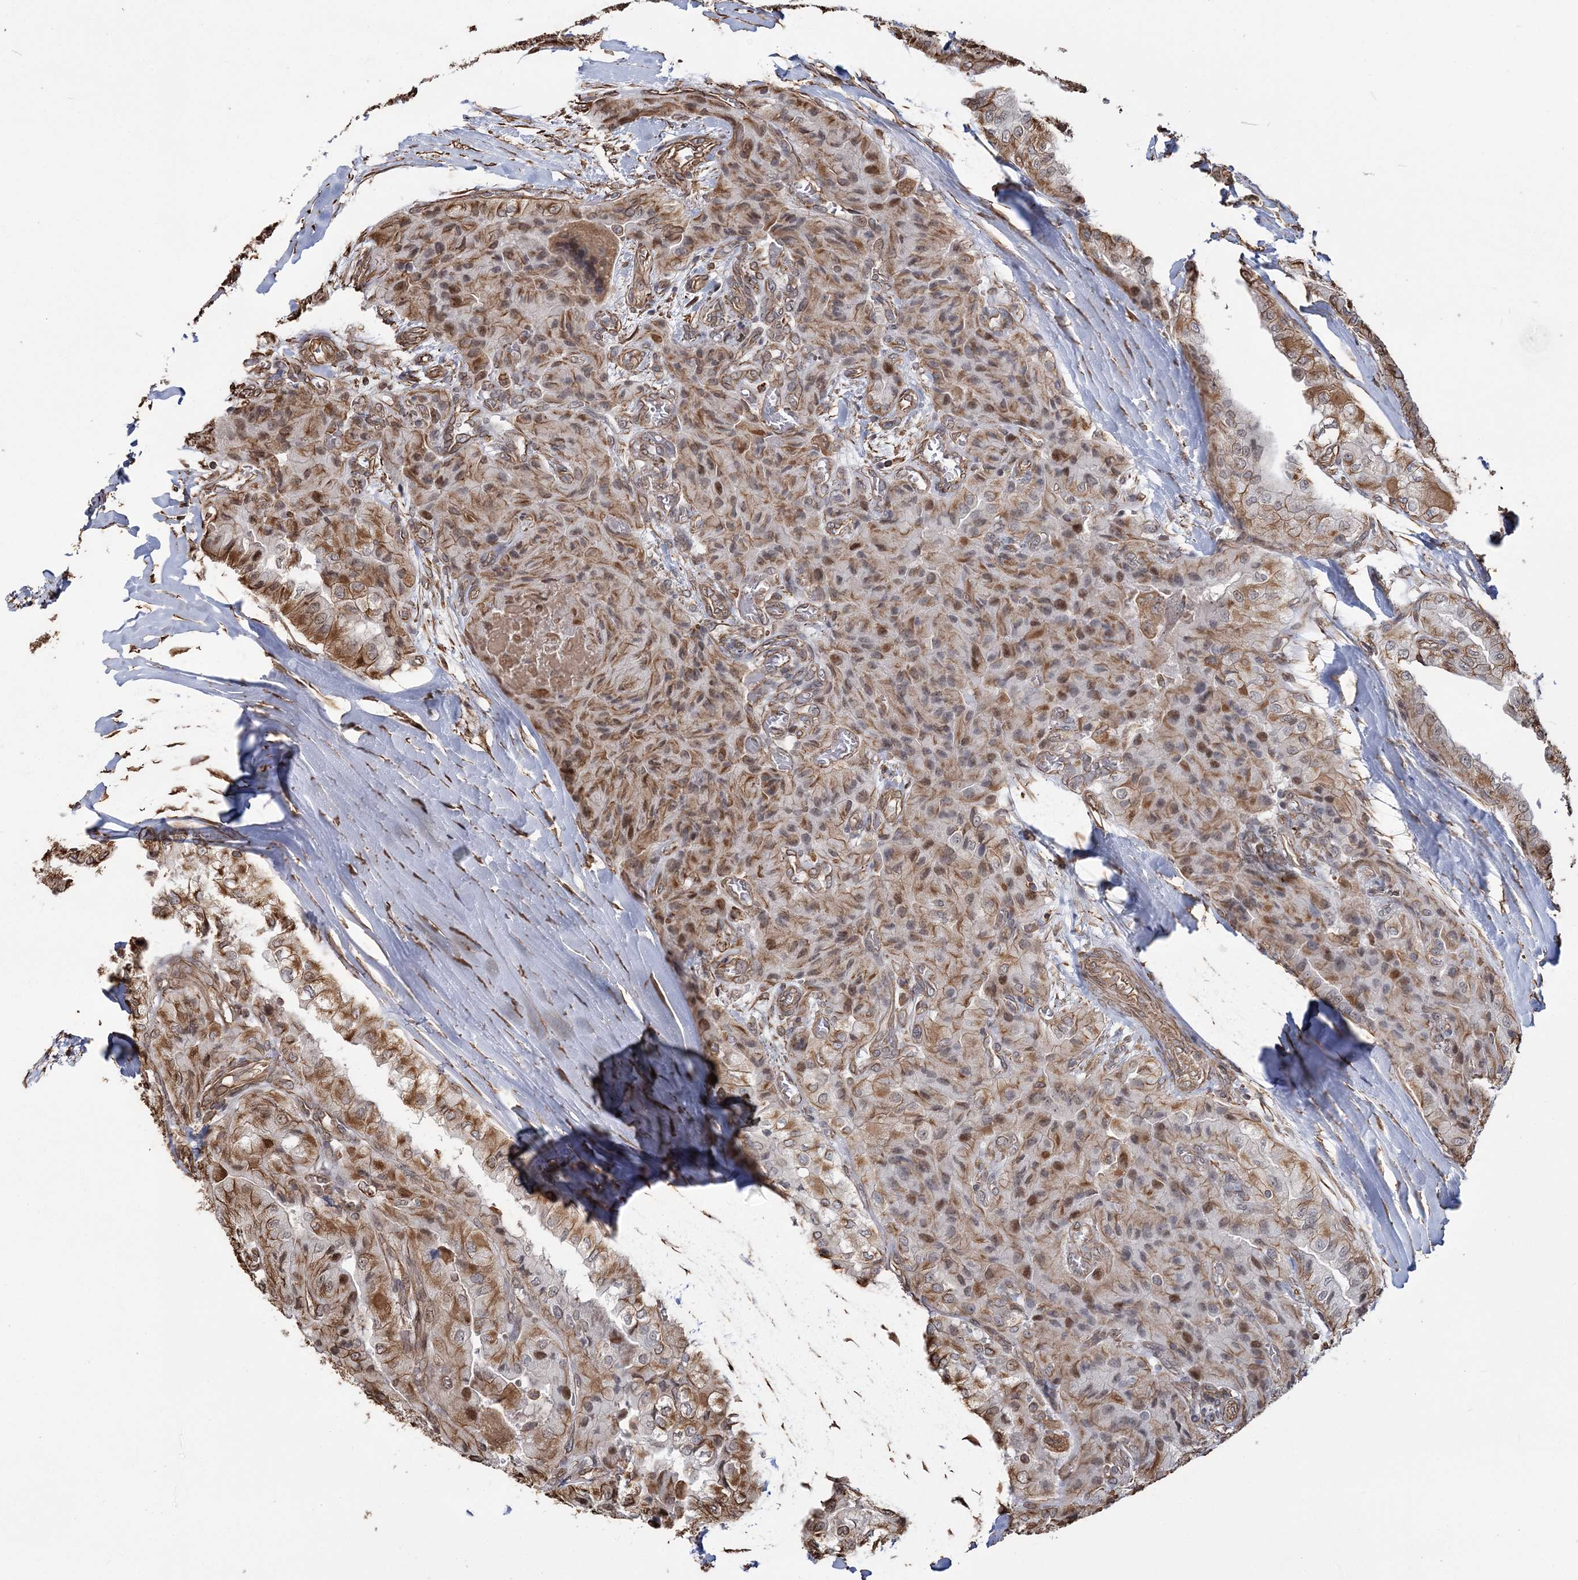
{"staining": {"intensity": "moderate", "quantity": ">75%", "location": "cytoplasmic/membranous,nuclear"}, "tissue": "thyroid cancer", "cell_type": "Tumor cells", "image_type": "cancer", "snomed": [{"axis": "morphology", "description": "Papillary adenocarcinoma, NOS"}, {"axis": "topography", "description": "Thyroid gland"}], "caption": "Immunohistochemical staining of human thyroid papillary adenocarcinoma exhibits medium levels of moderate cytoplasmic/membranous and nuclear protein expression in about >75% of tumor cells. The staining is performed using DAB brown chromogen to label protein expression. The nuclei are counter-stained blue using hematoxylin.", "gene": "ATP11B", "patient": {"sex": "female", "age": 59}}